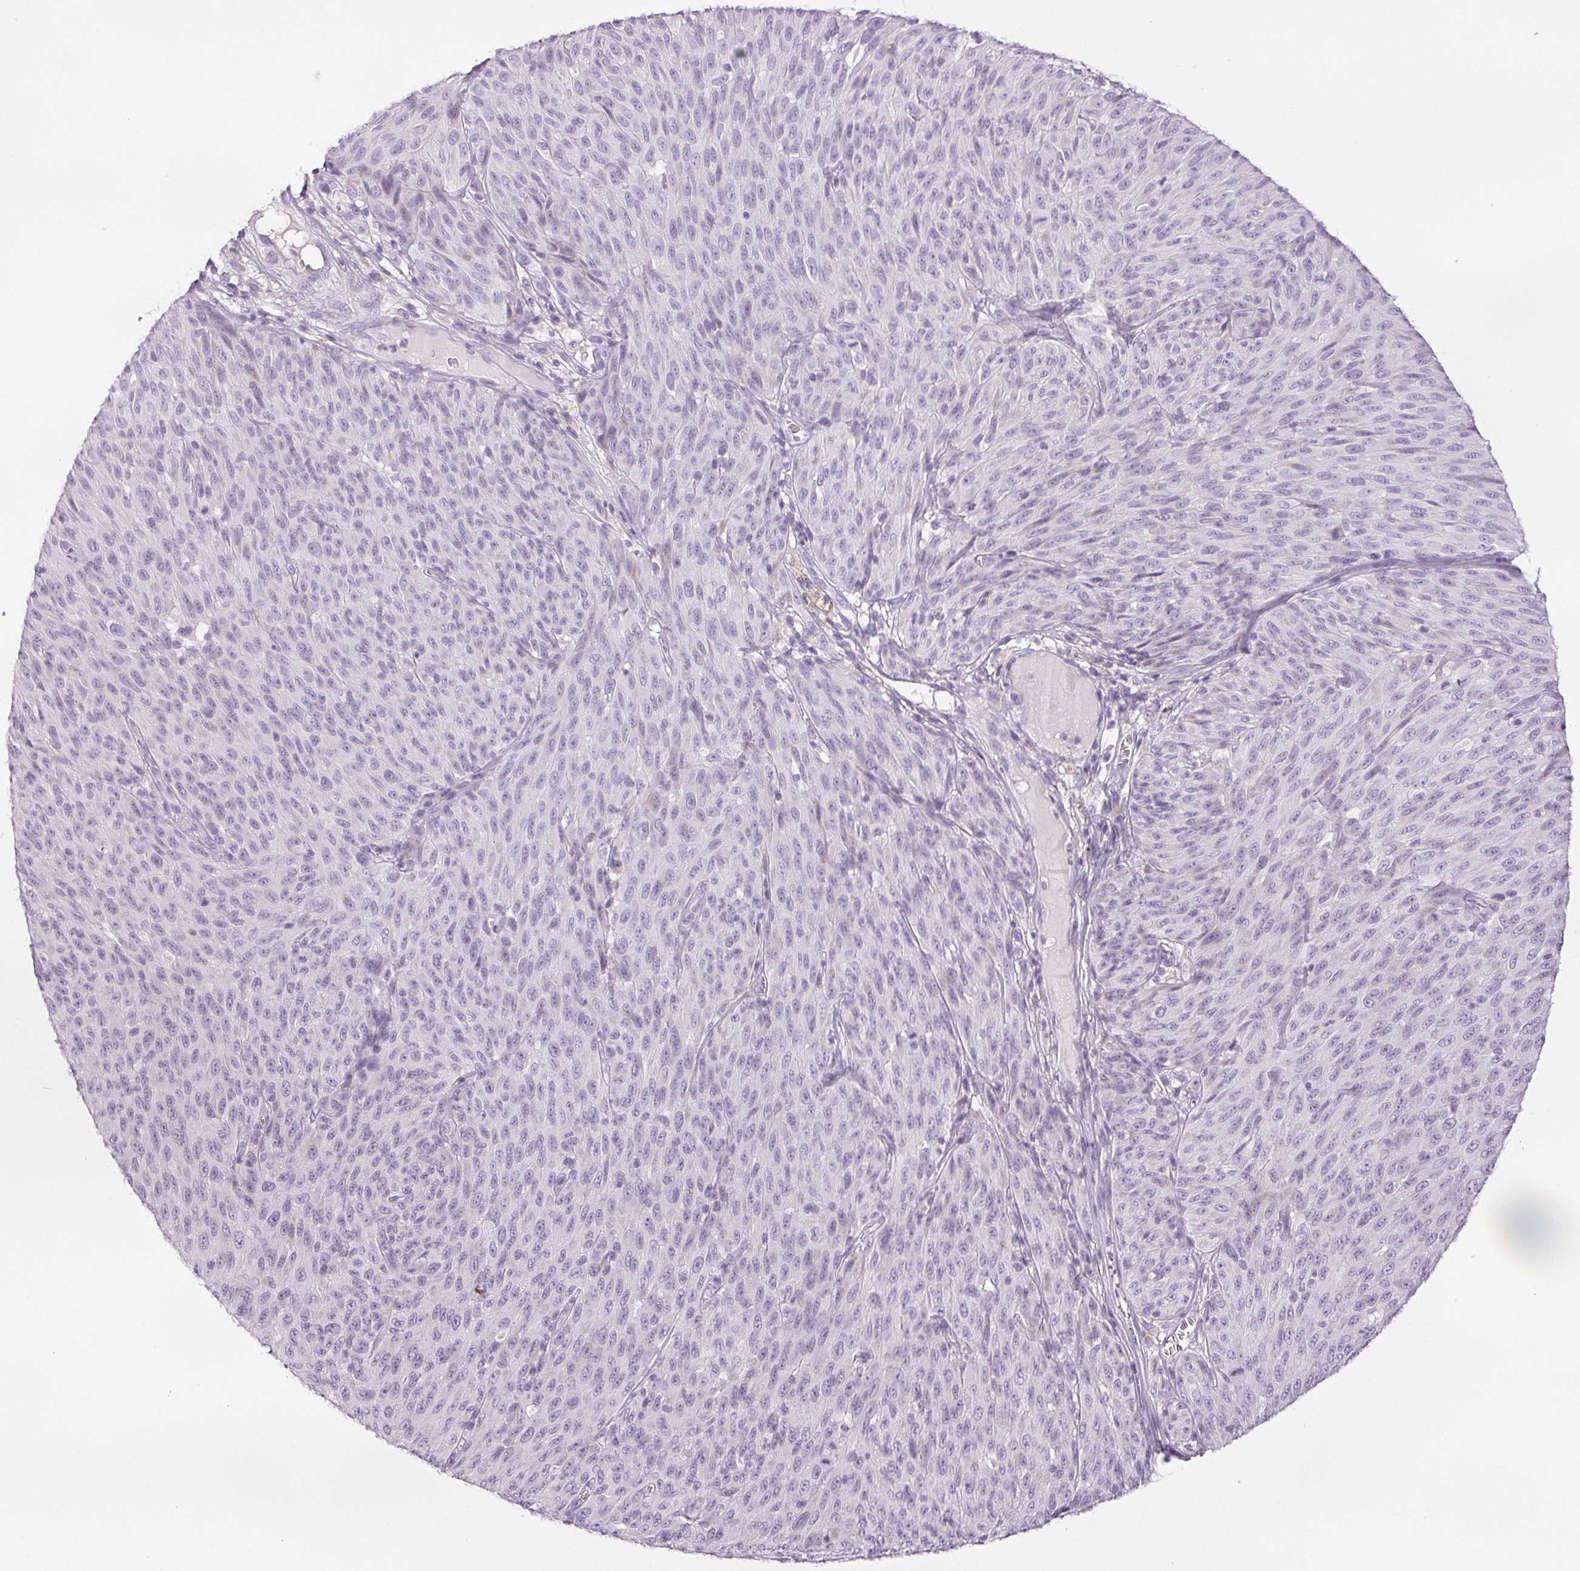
{"staining": {"intensity": "negative", "quantity": "none", "location": "none"}, "tissue": "melanoma", "cell_type": "Tumor cells", "image_type": "cancer", "snomed": [{"axis": "morphology", "description": "Malignant melanoma, NOS"}, {"axis": "topography", "description": "Skin"}], "caption": "Immunohistochemistry micrograph of human melanoma stained for a protein (brown), which shows no staining in tumor cells. (DAB immunohistochemistry, high magnification).", "gene": "COL7A1", "patient": {"sex": "male", "age": 85}}